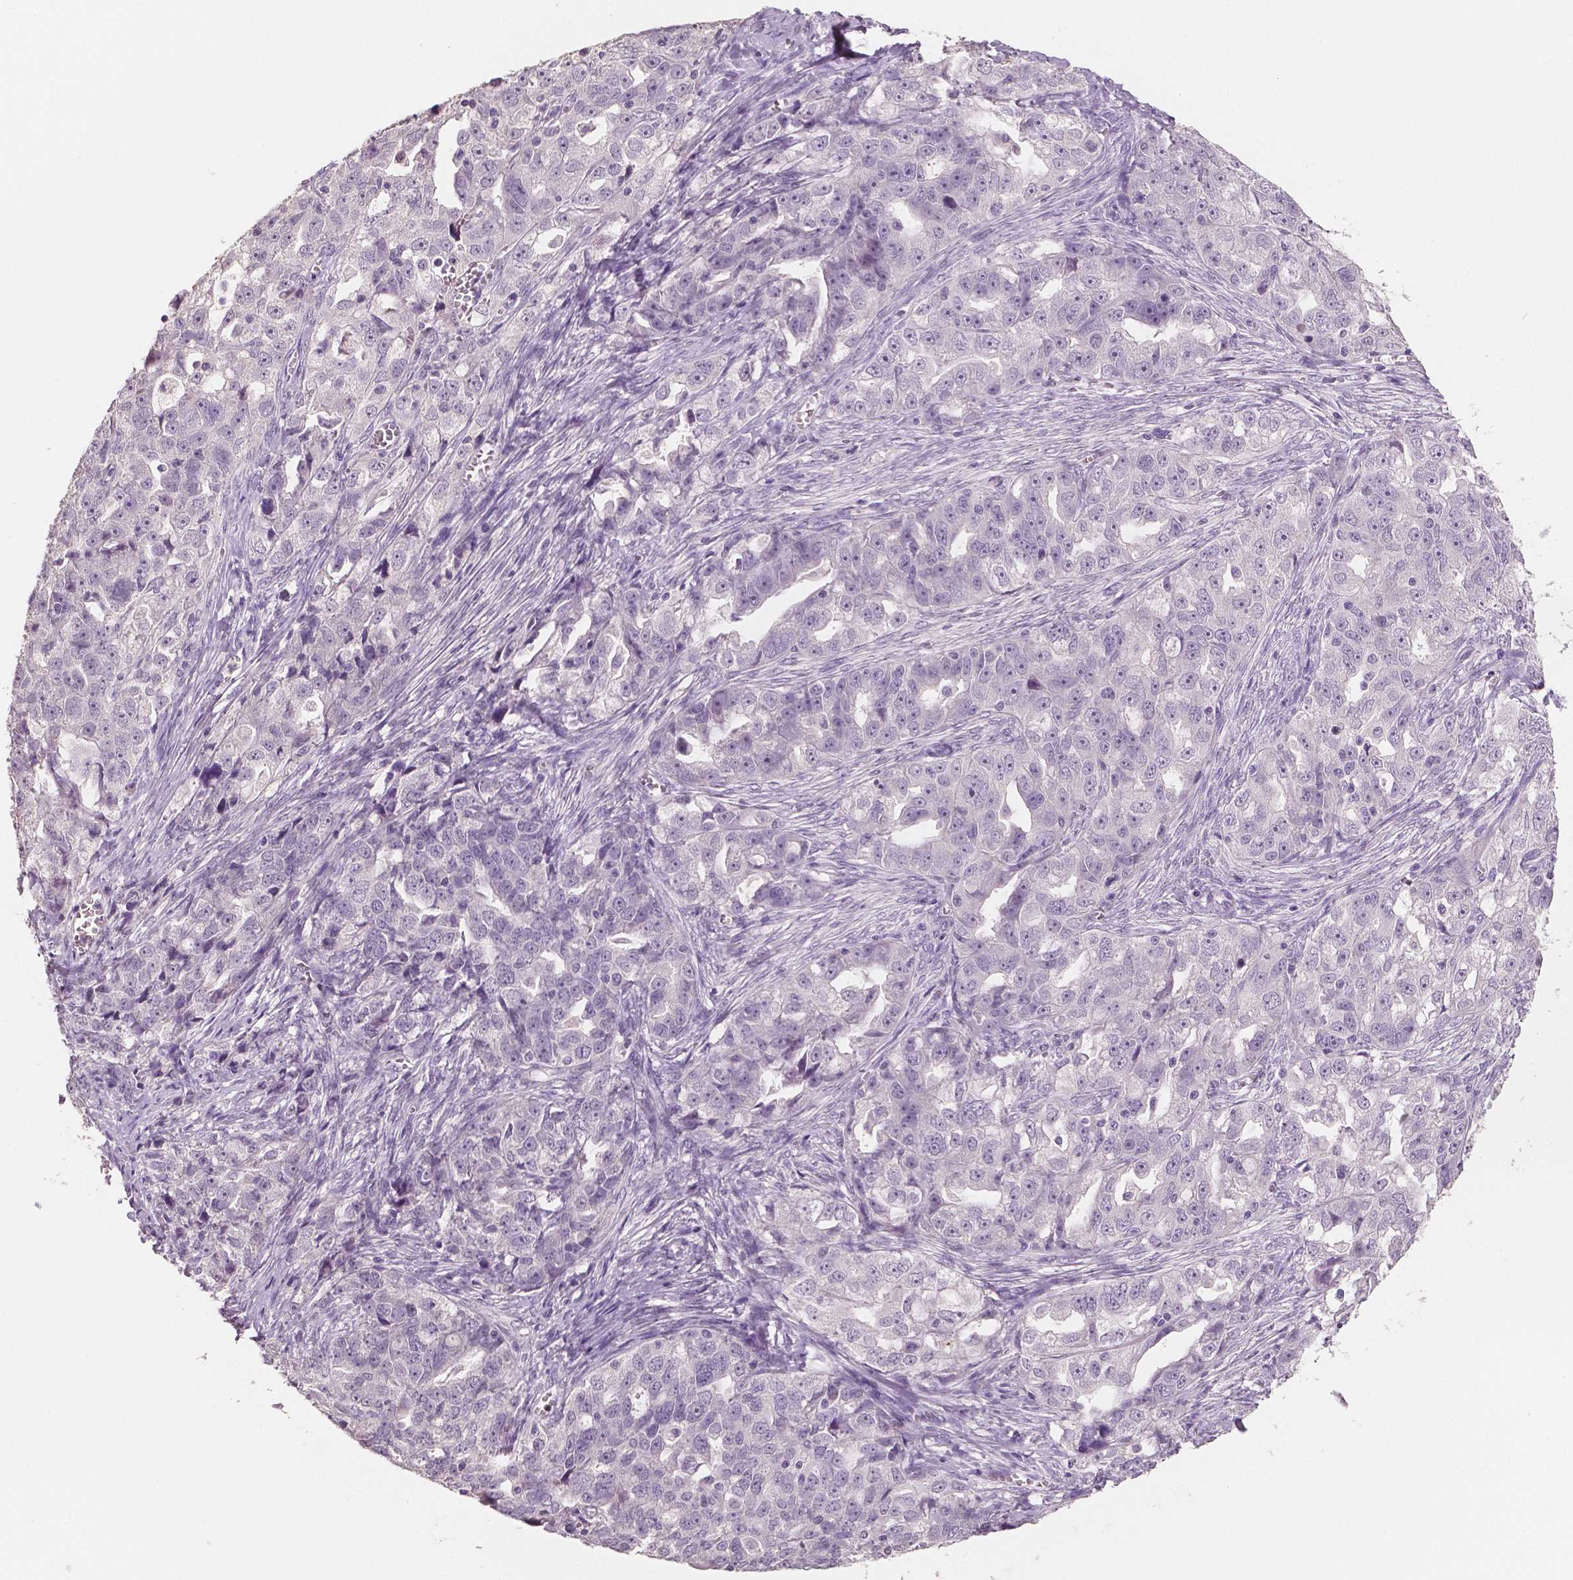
{"staining": {"intensity": "negative", "quantity": "none", "location": "none"}, "tissue": "ovarian cancer", "cell_type": "Tumor cells", "image_type": "cancer", "snomed": [{"axis": "morphology", "description": "Cystadenocarcinoma, serous, NOS"}, {"axis": "topography", "description": "Ovary"}], "caption": "IHC image of neoplastic tissue: human ovarian cancer (serous cystadenocarcinoma) stained with DAB demonstrates no significant protein expression in tumor cells. The staining is performed using DAB (3,3'-diaminobenzidine) brown chromogen with nuclei counter-stained in using hematoxylin.", "gene": "NECAB1", "patient": {"sex": "female", "age": 51}}